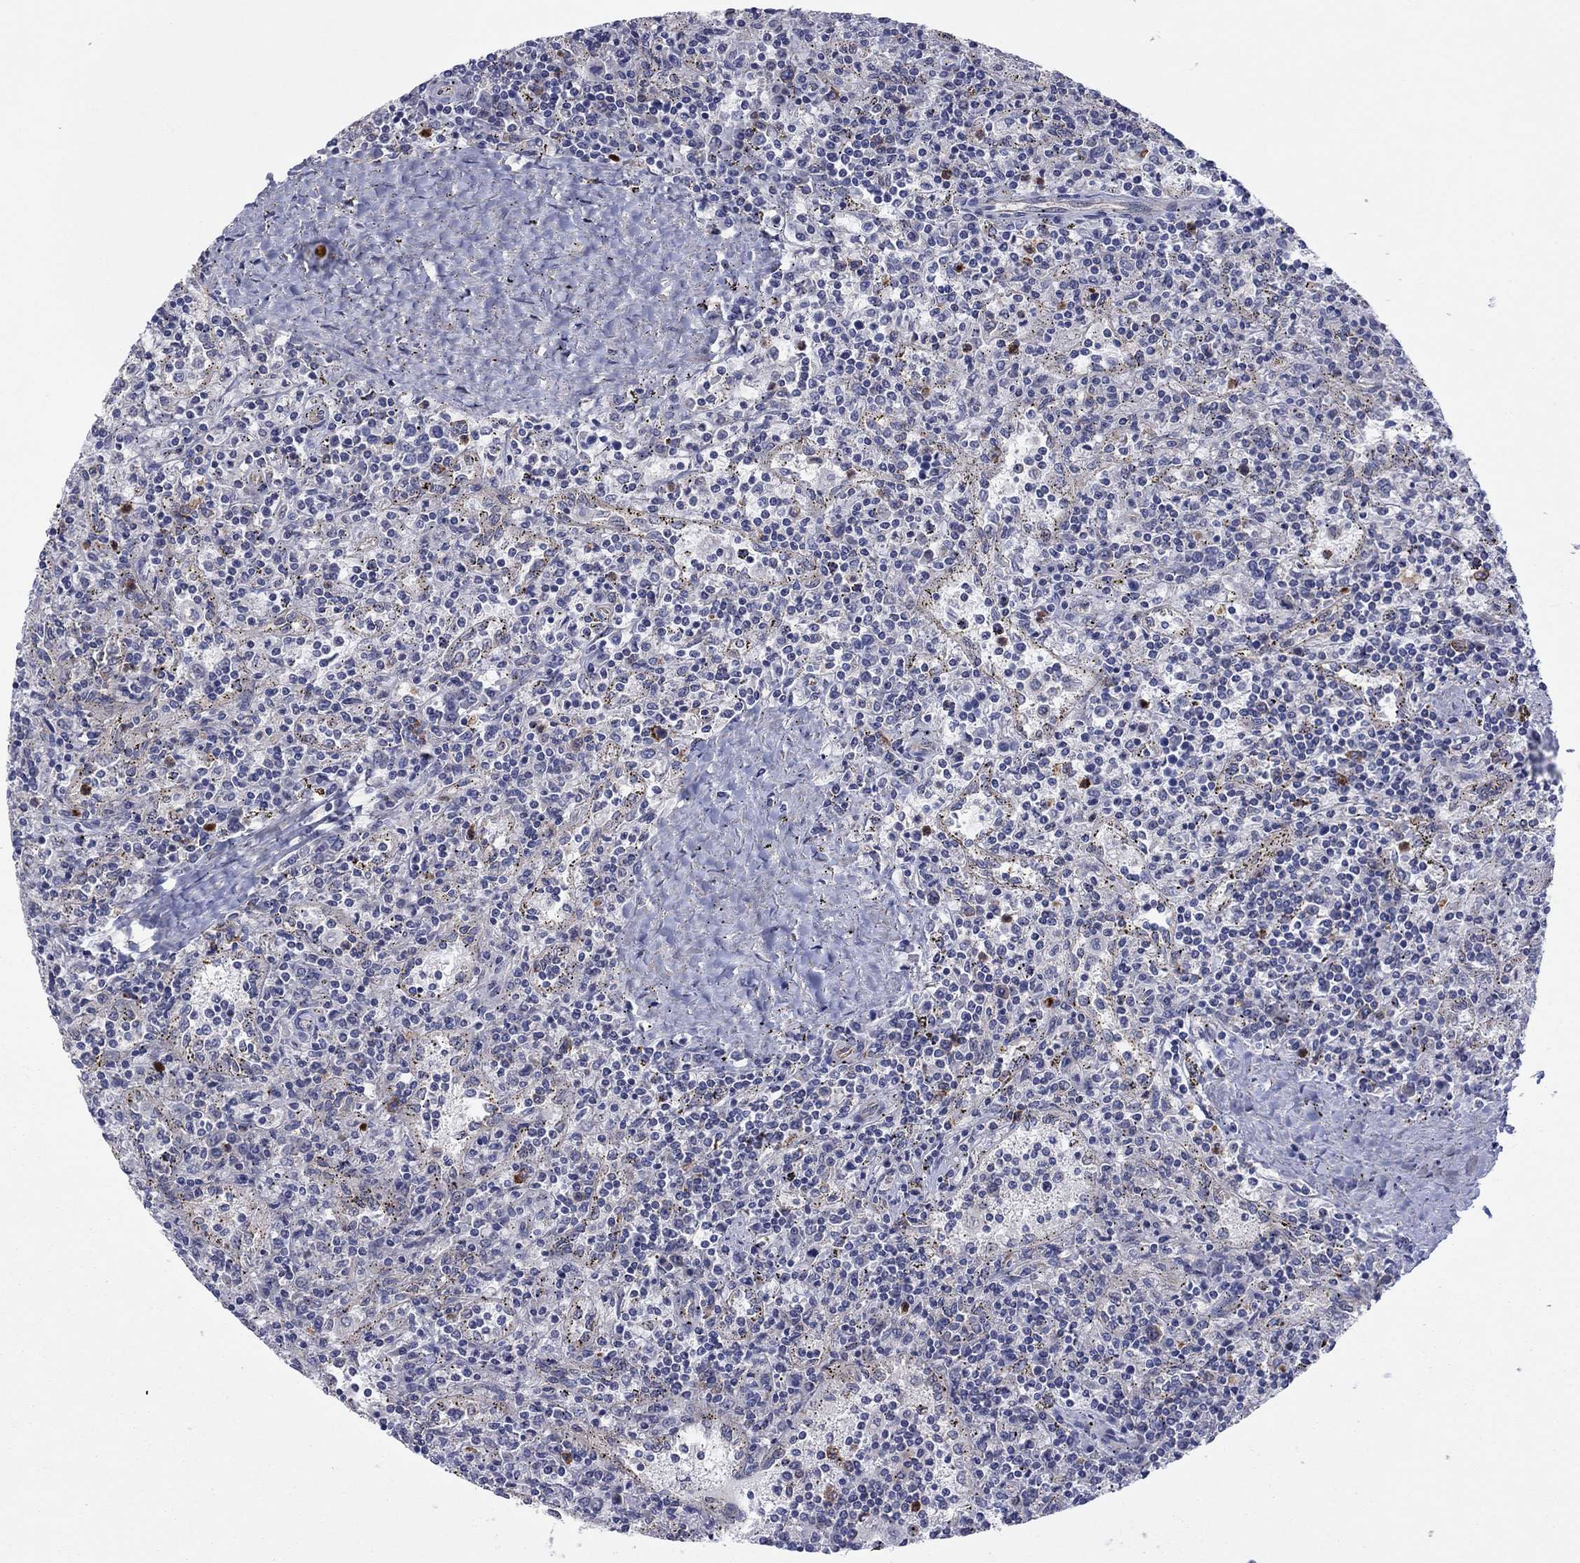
{"staining": {"intensity": "negative", "quantity": "none", "location": "none"}, "tissue": "lymphoma", "cell_type": "Tumor cells", "image_type": "cancer", "snomed": [{"axis": "morphology", "description": "Malignant lymphoma, non-Hodgkin's type, Low grade"}, {"axis": "topography", "description": "Spleen"}], "caption": "DAB immunohistochemical staining of low-grade malignant lymphoma, non-Hodgkin's type displays no significant staining in tumor cells. (Brightfield microscopy of DAB (3,3'-diaminobenzidine) immunohistochemistry (IHC) at high magnification).", "gene": "GPR155", "patient": {"sex": "male", "age": 62}}